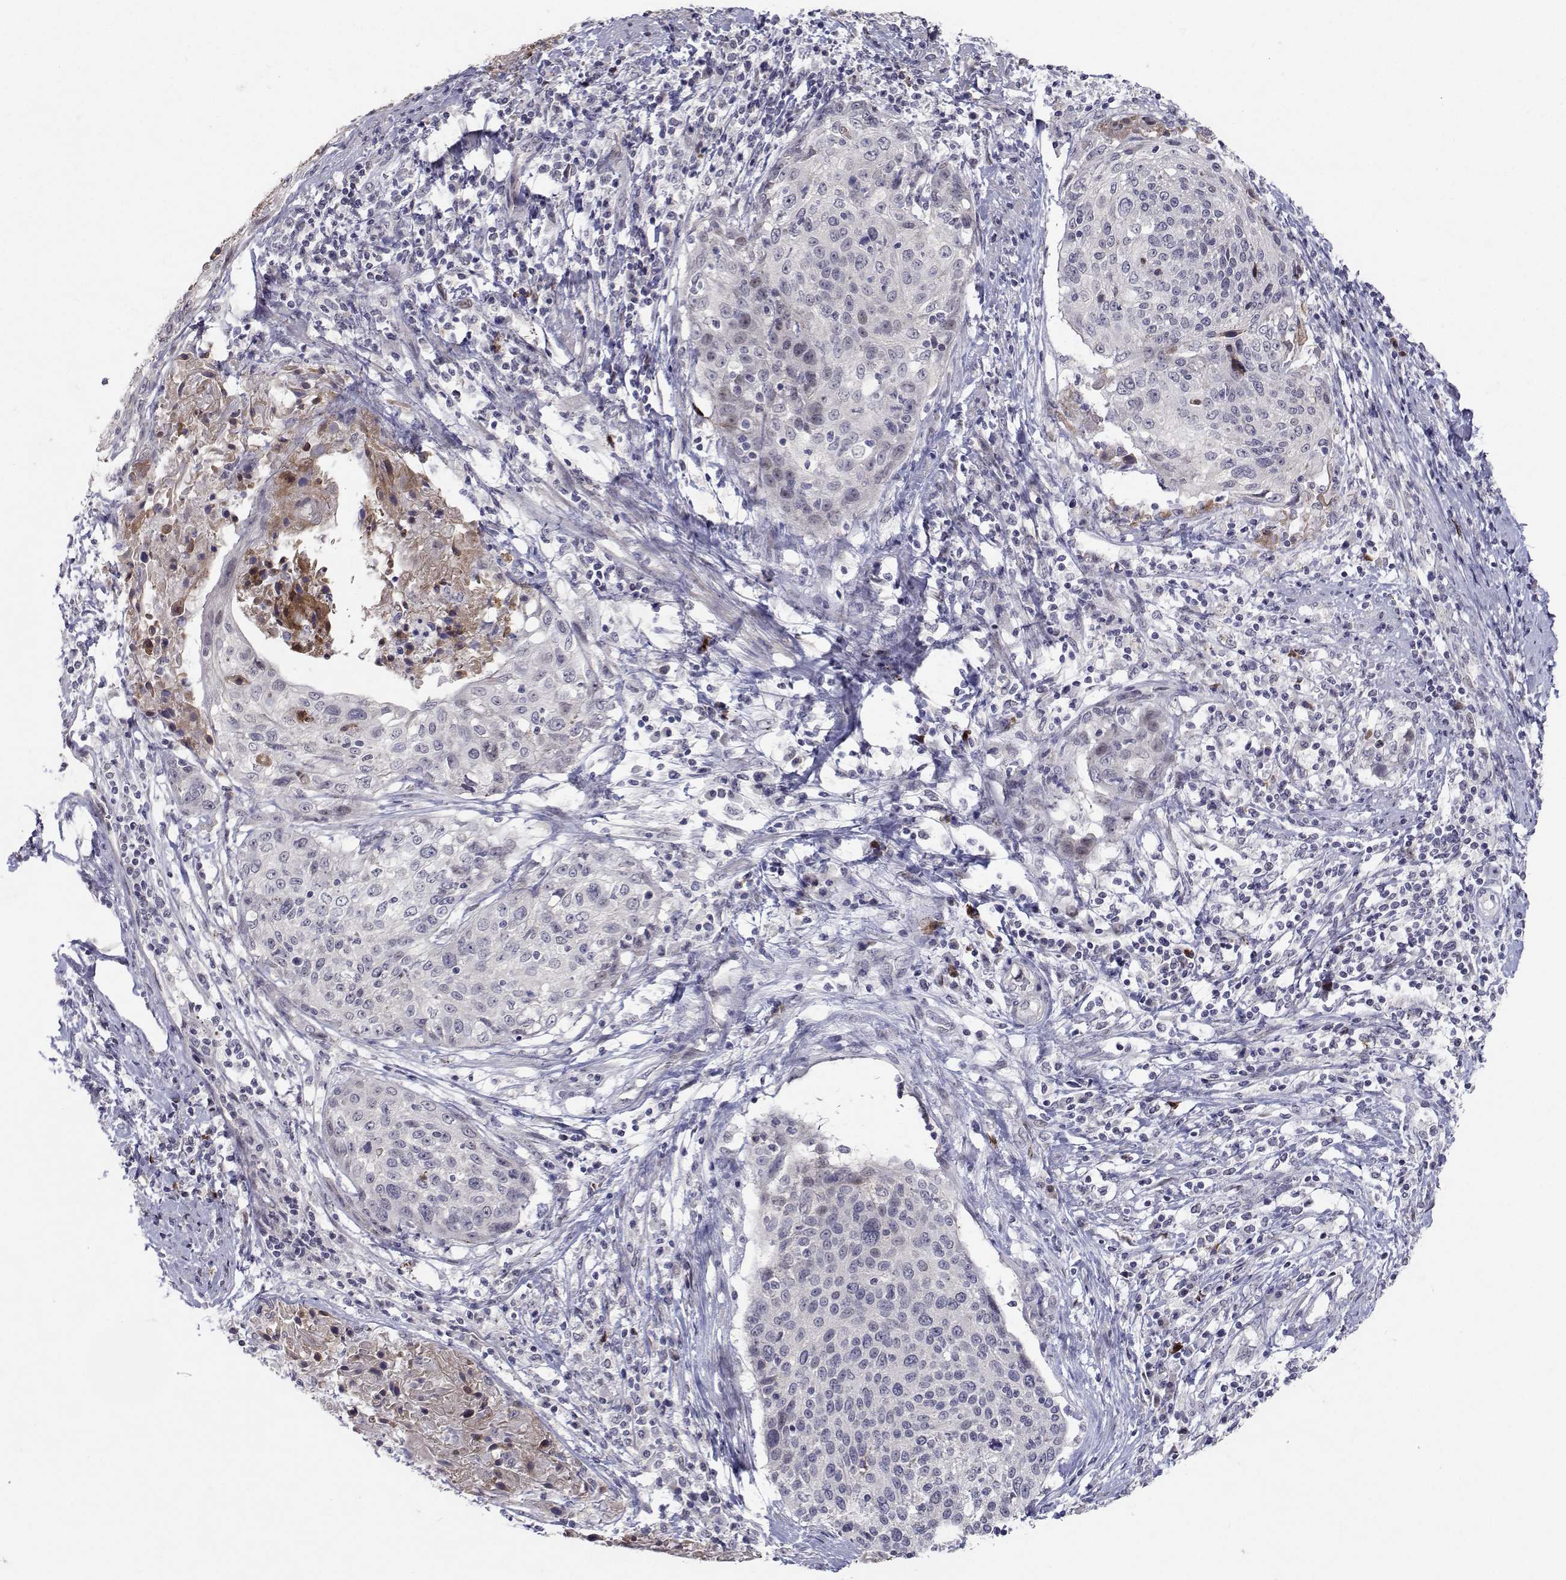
{"staining": {"intensity": "negative", "quantity": "none", "location": "none"}, "tissue": "cervical cancer", "cell_type": "Tumor cells", "image_type": "cancer", "snomed": [{"axis": "morphology", "description": "Squamous cell carcinoma, NOS"}, {"axis": "topography", "description": "Cervix"}], "caption": "DAB immunohistochemical staining of cervical cancer (squamous cell carcinoma) reveals no significant staining in tumor cells.", "gene": "RBPJL", "patient": {"sex": "female", "age": 31}}